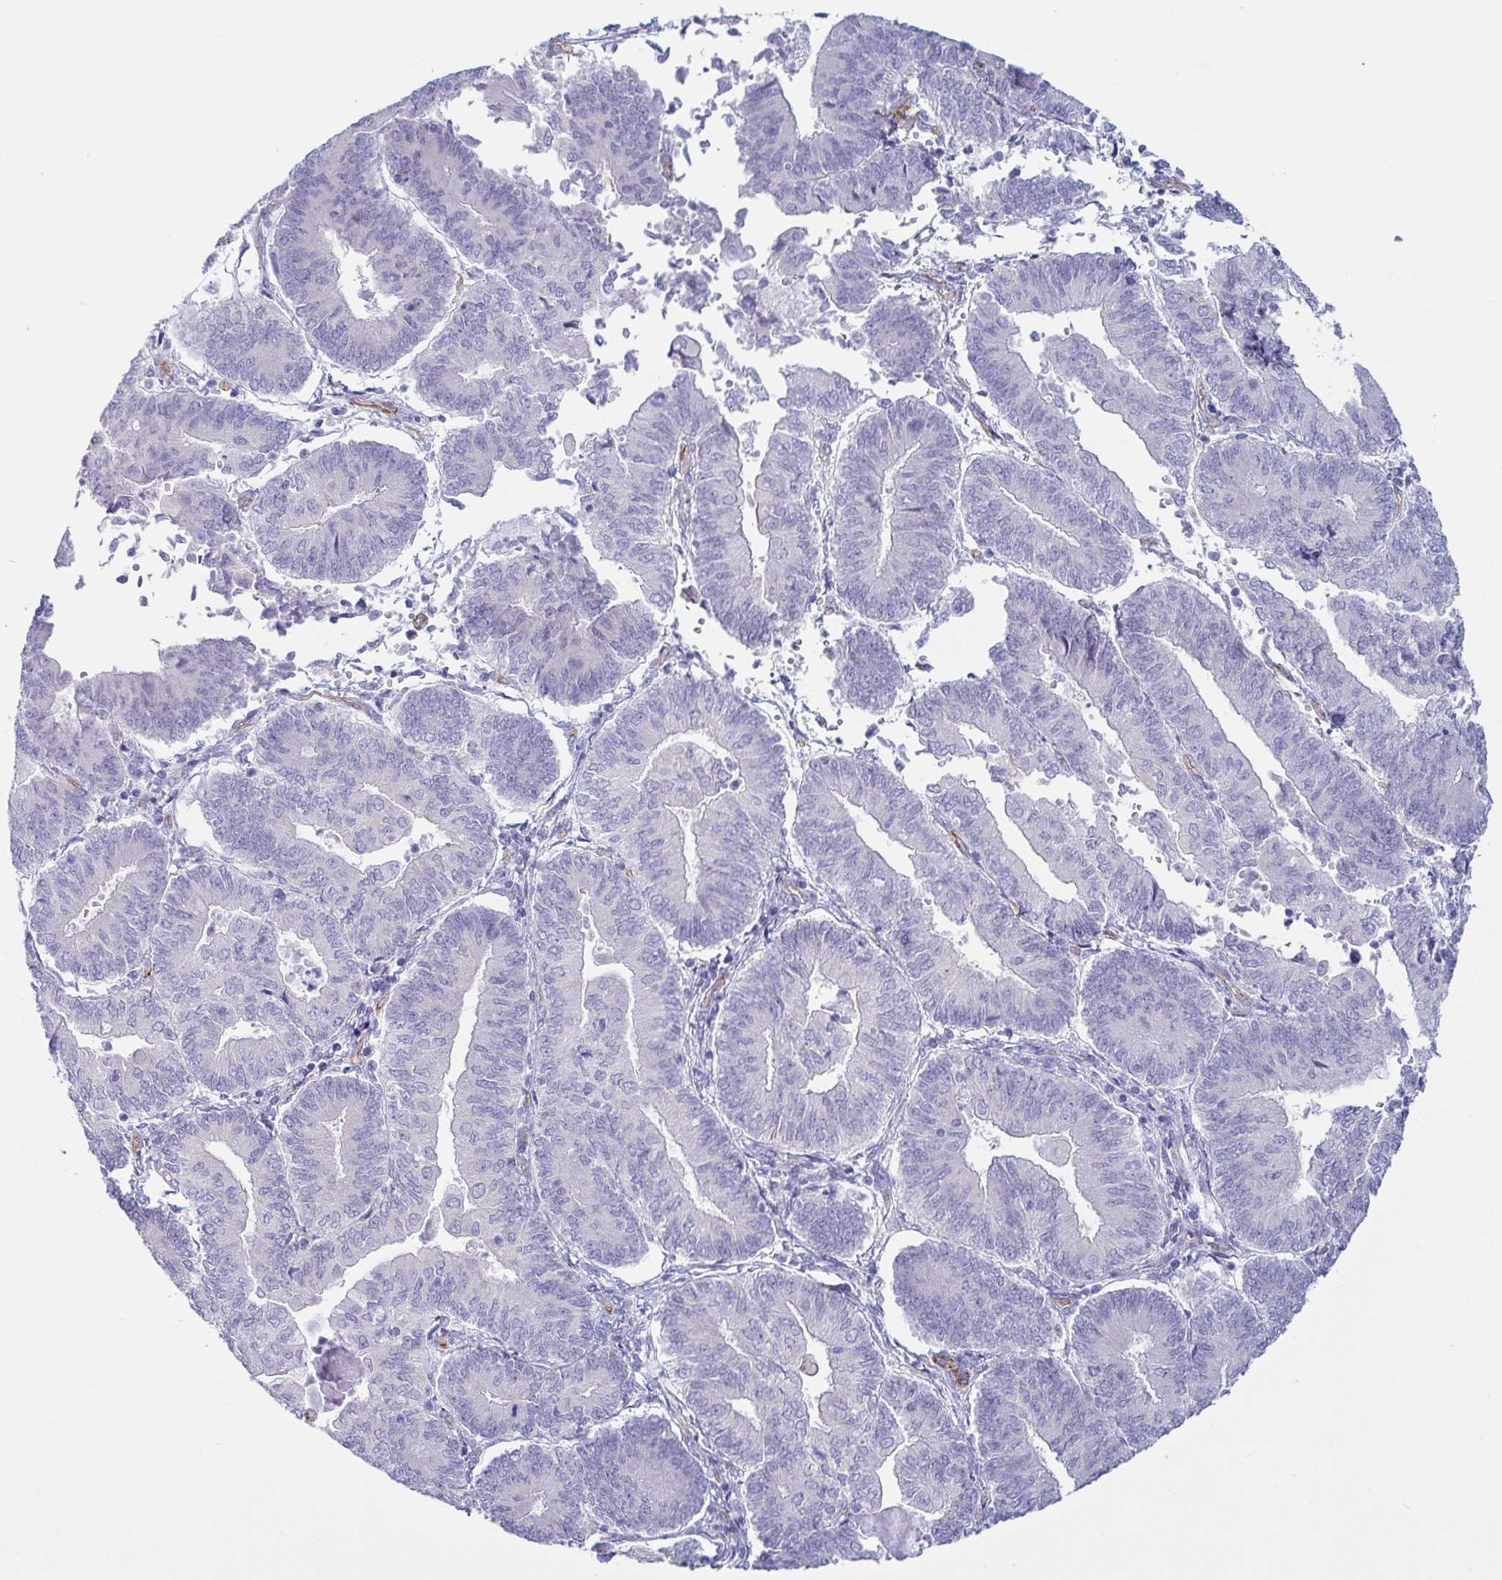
{"staining": {"intensity": "negative", "quantity": "none", "location": "none"}, "tissue": "endometrial cancer", "cell_type": "Tumor cells", "image_type": "cancer", "snomed": [{"axis": "morphology", "description": "Adenocarcinoma, NOS"}, {"axis": "topography", "description": "Endometrium"}], "caption": "DAB immunohistochemical staining of human endometrial cancer (adenocarcinoma) displays no significant expression in tumor cells.", "gene": "TNNI2", "patient": {"sex": "female", "age": 65}}